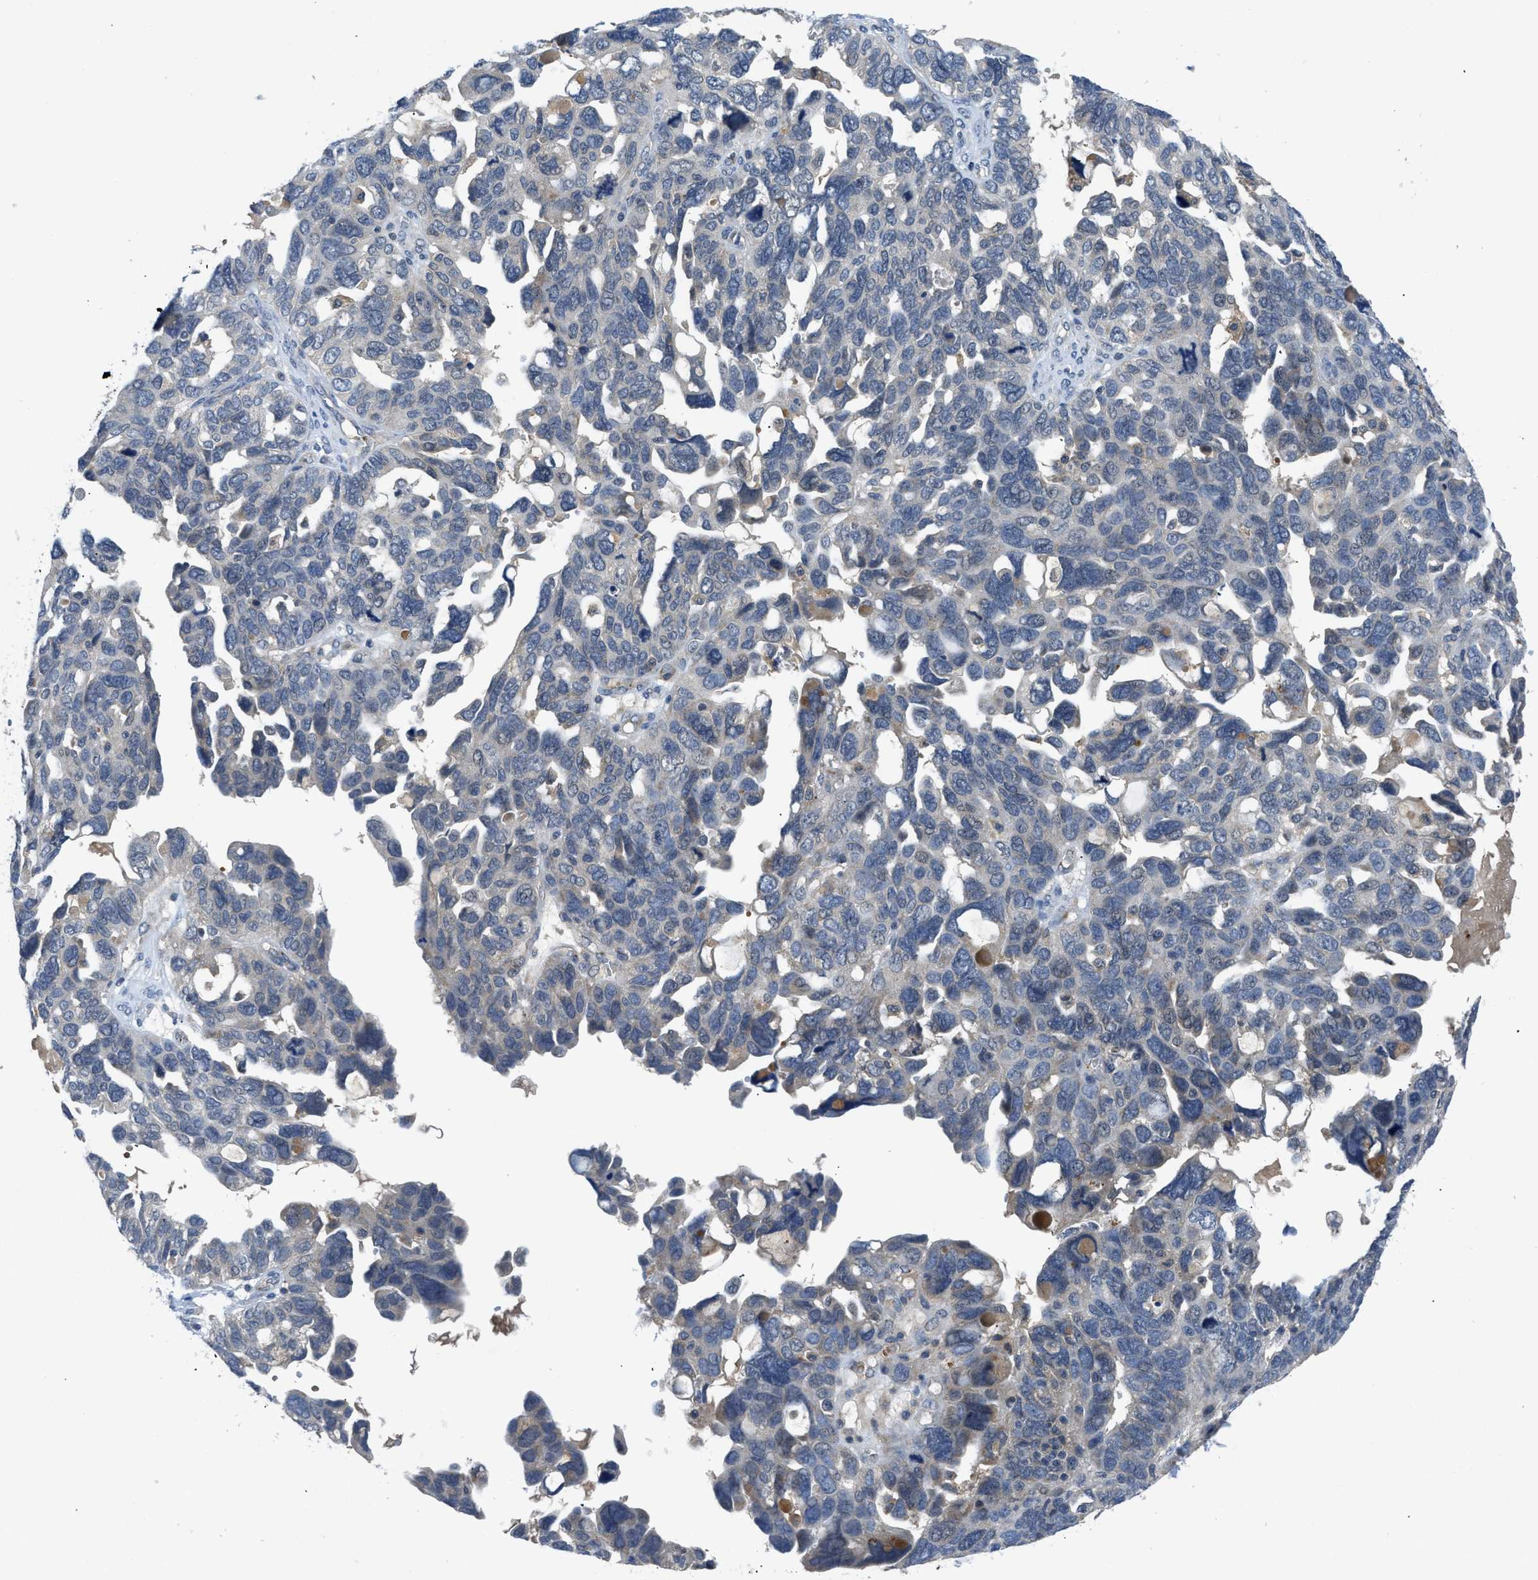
{"staining": {"intensity": "weak", "quantity": "<25%", "location": "cytoplasmic/membranous"}, "tissue": "ovarian cancer", "cell_type": "Tumor cells", "image_type": "cancer", "snomed": [{"axis": "morphology", "description": "Cystadenocarcinoma, serous, NOS"}, {"axis": "topography", "description": "Ovary"}], "caption": "DAB (3,3'-diaminobenzidine) immunohistochemical staining of serous cystadenocarcinoma (ovarian) exhibits no significant staining in tumor cells.", "gene": "PDE7A", "patient": {"sex": "female", "age": 79}}